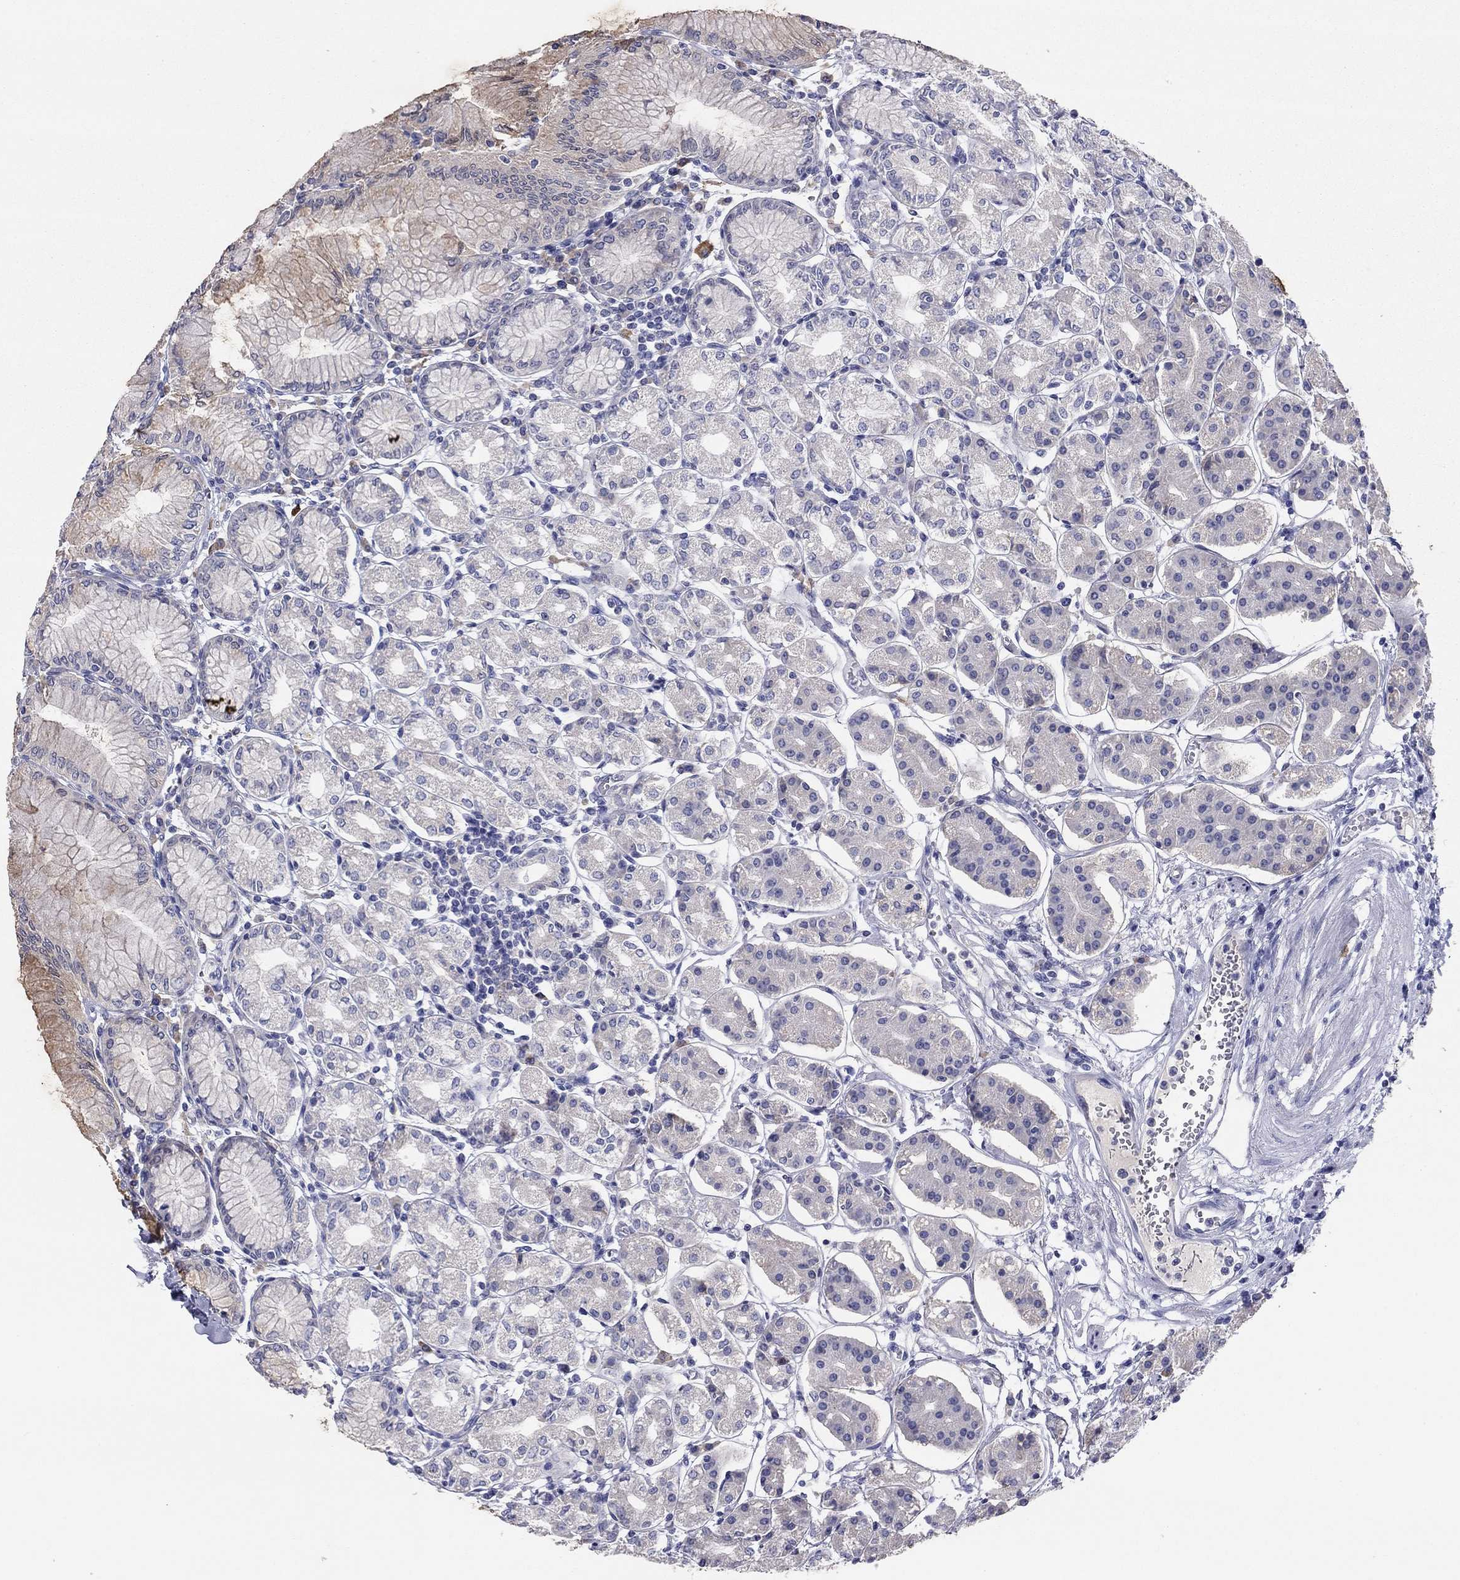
{"staining": {"intensity": "negative", "quantity": "none", "location": "none"}, "tissue": "stomach", "cell_type": "Glandular cells", "image_type": "normal", "snomed": [{"axis": "morphology", "description": "Normal tissue, NOS"}, {"axis": "topography", "description": "Skeletal muscle"}, {"axis": "topography", "description": "Stomach"}], "caption": "Stomach stained for a protein using immunohistochemistry (IHC) exhibits no positivity glandular cells.", "gene": "GRK7", "patient": {"sex": "female", "age": 57}}